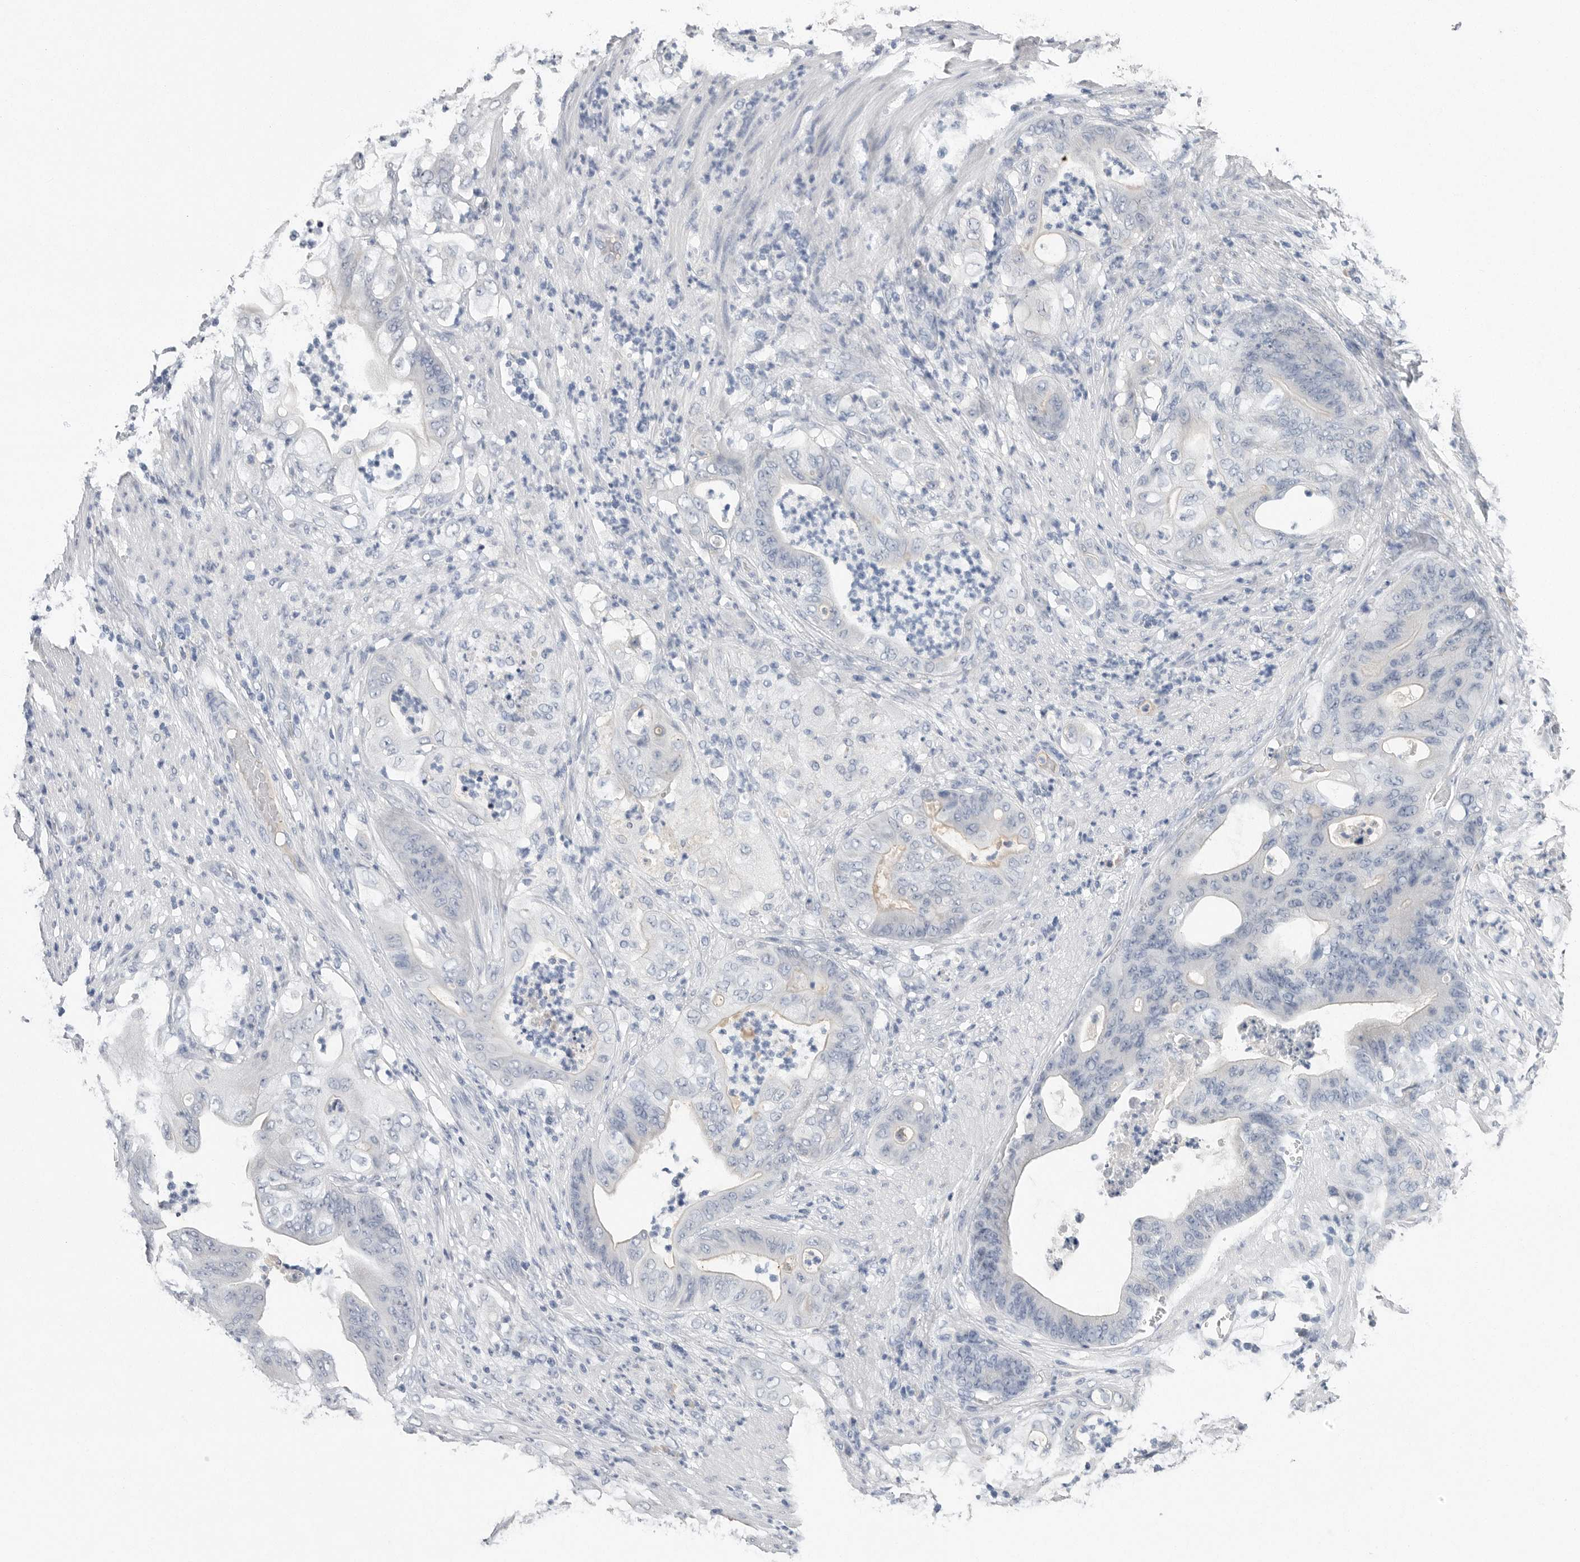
{"staining": {"intensity": "negative", "quantity": "none", "location": "none"}, "tissue": "stomach cancer", "cell_type": "Tumor cells", "image_type": "cancer", "snomed": [{"axis": "morphology", "description": "Adenocarcinoma, NOS"}, {"axis": "topography", "description": "Stomach"}], "caption": "Image shows no significant protein positivity in tumor cells of stomach cancer.", "gene": "FABP6", "patient": {"sex": "female", "age": 73}}